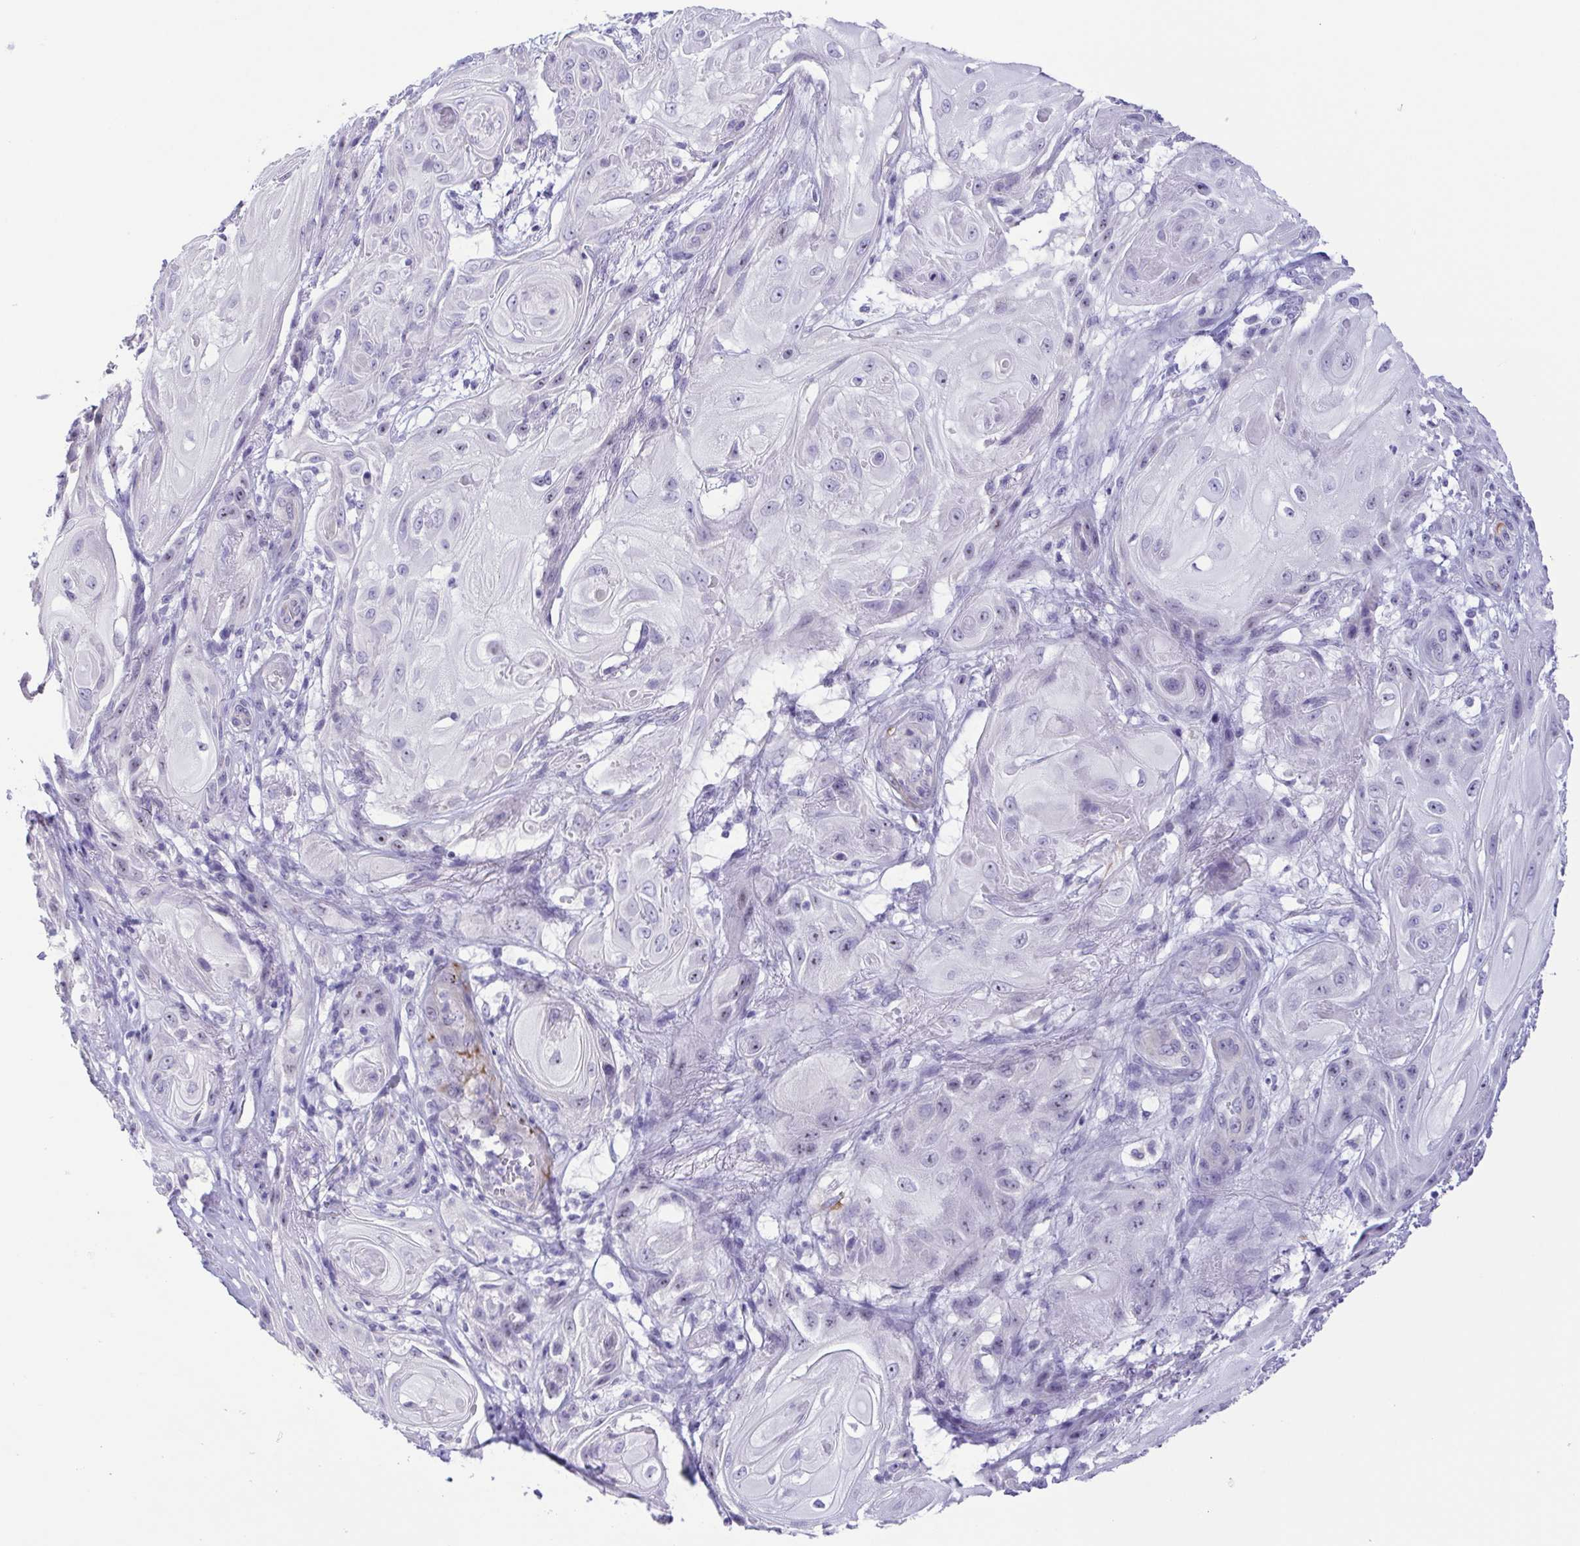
{"staining": {"intensity": "negative", "quantity": "none", "location": "none"}, "tissue": "skin cancer", "cell_type": "Tumor cells", "image_type": "cancer", "snomed": [{"axis": "morphology", "description": "Squamous cell carcinoma, NOS"}, {"axis": "topography", "description": "Skin"}], "caption": "IHC micrograph of neoplastic tissue: human skin cancer stained with DAB shows no significant protein positivity in tumor cells.", "gene": "MYL7", "patient": {"sex": "male", "age": 62}}